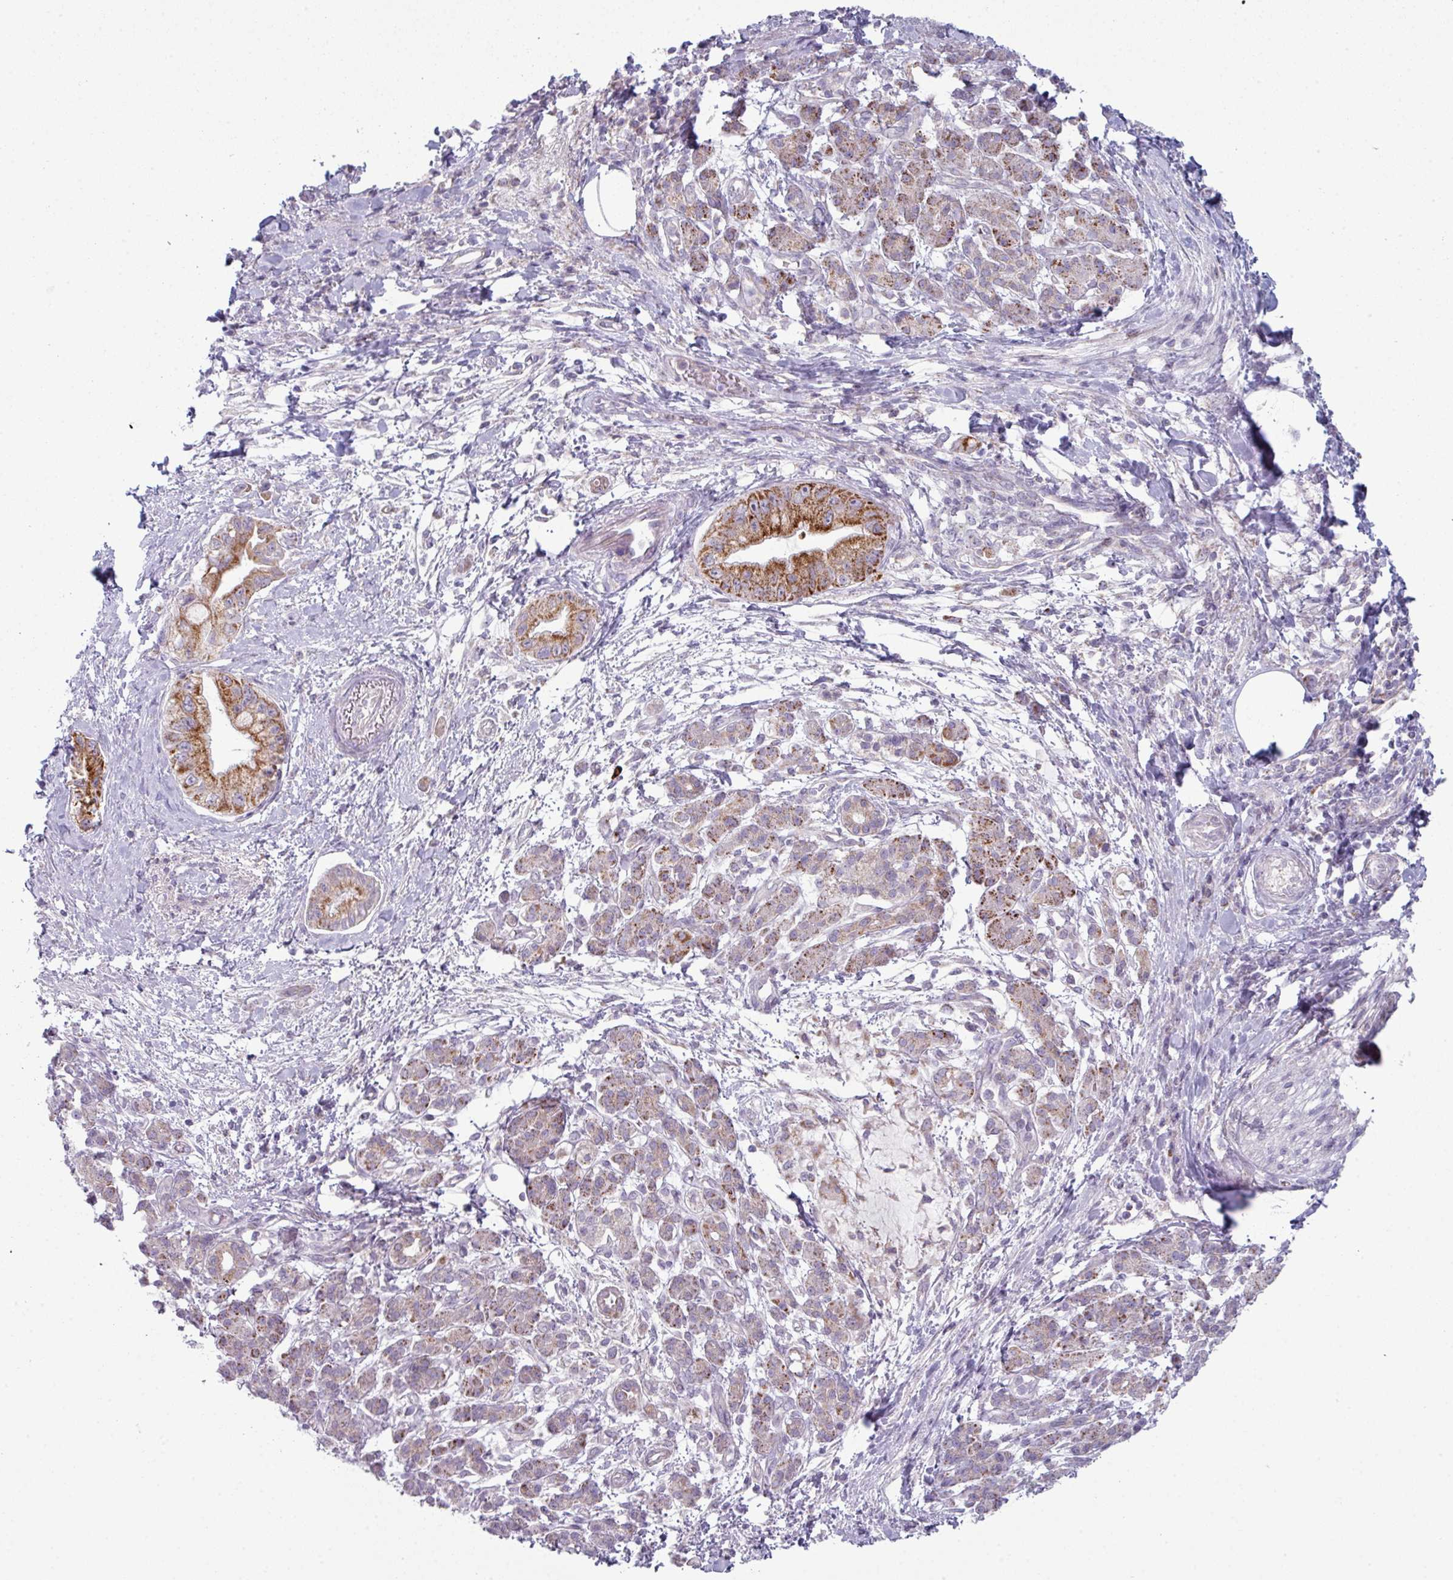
{"staining": {"intensity": "strong", "quantity": ">75%", "location": "cytoplasmic/membranous"}, "tissue": "pancreatic cancer", "cell_type": "Tumor cells", "image_type": "cancer", "snomed": [{"axis": "morphology", "description": "Adenocarcinoma, NOS"}, {"axis": "topography", "description": "Pancreas"}], "caption": "Protein expression analysis of human adenocarcinoma (pancreatic) reveals strong cytoplasmic/membranous staining in about >75% of tumor cells. (brown staining indicates protein expression, while blue staining denotes nuclei).", "gene": "ZNF615", "patient": {"sex": "male", "age": 48}}